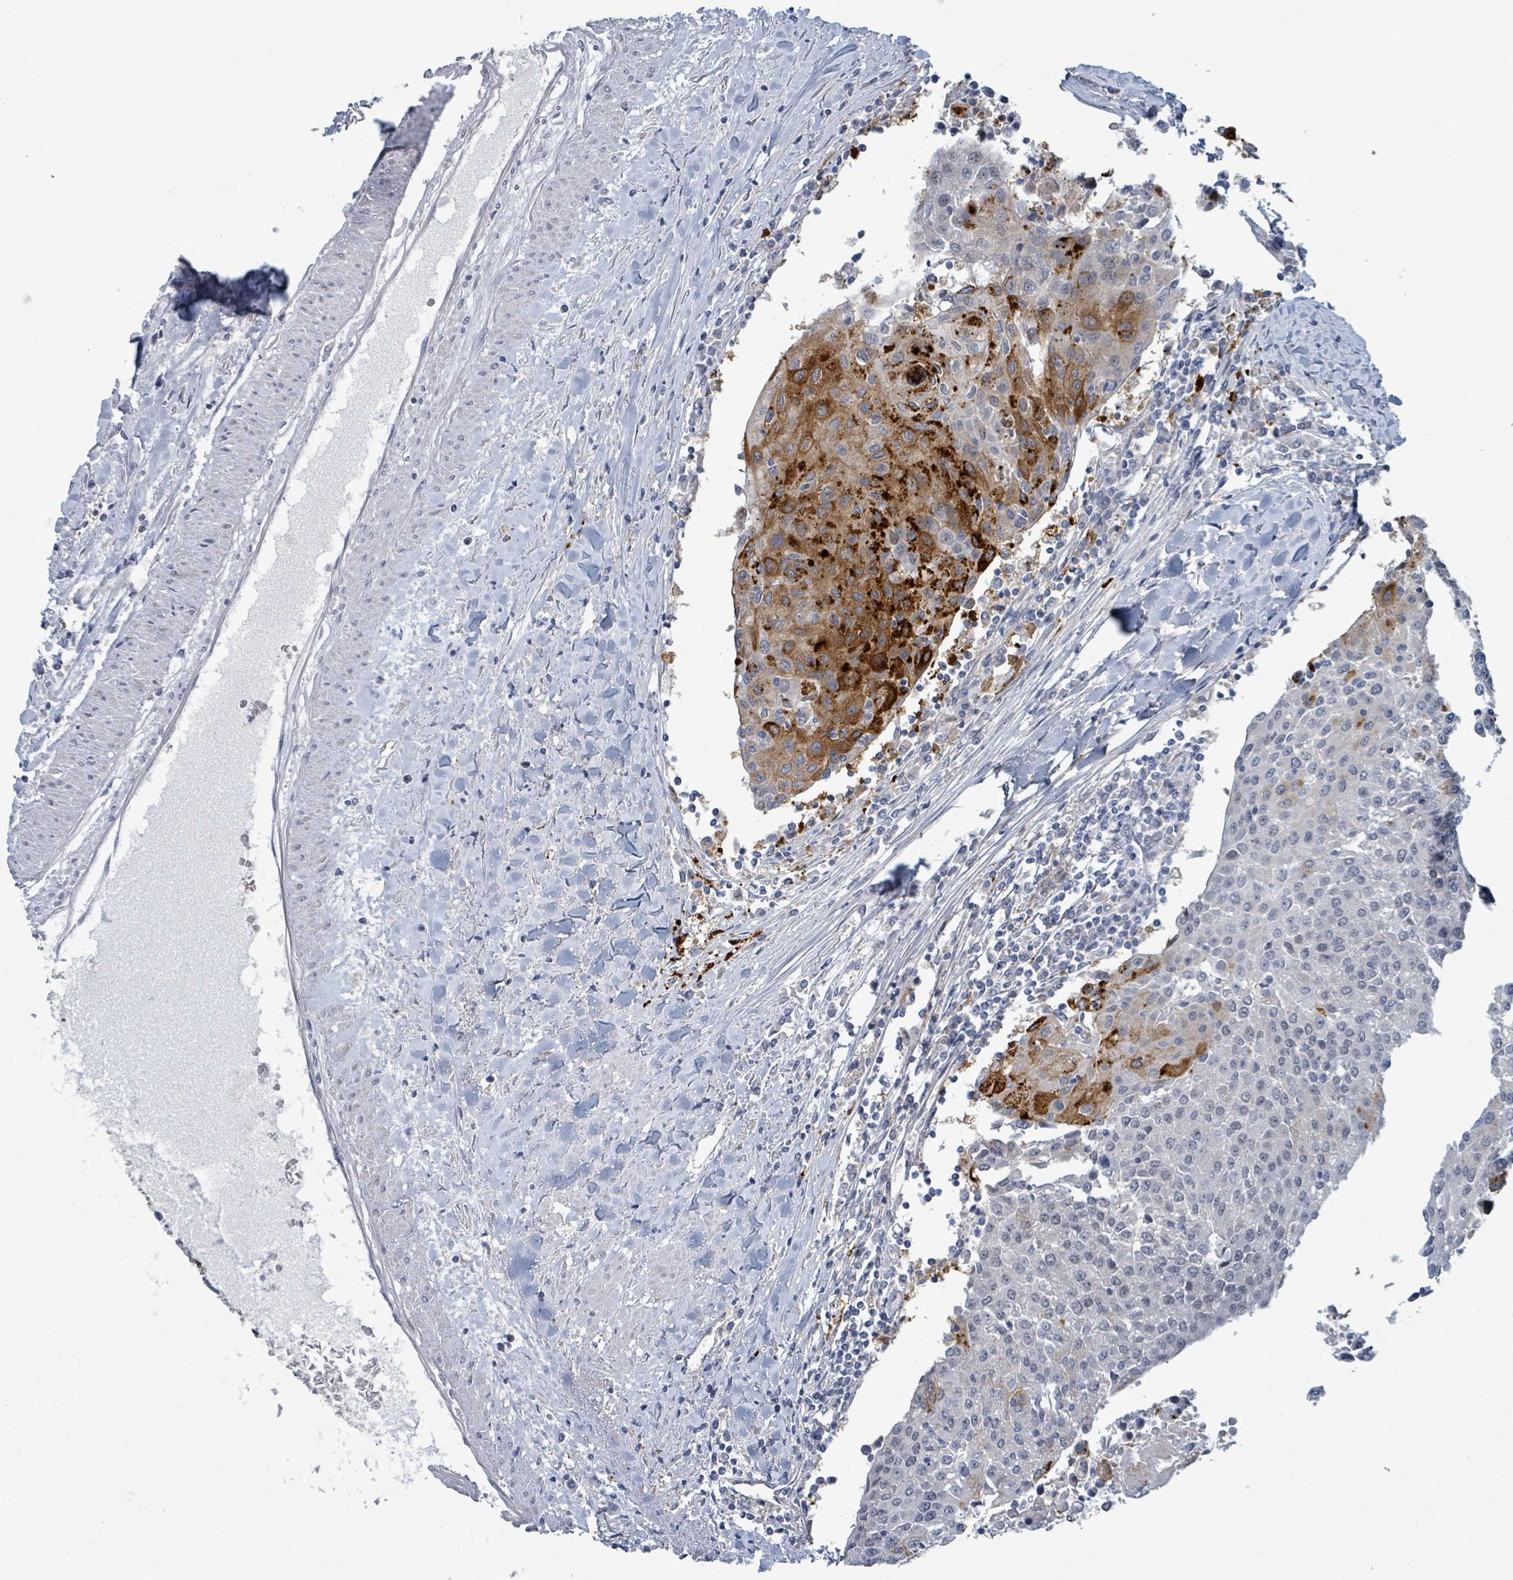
{"staining": {"intensity": "strong", "quantity": "<25%", "location": "cytoplasmic/membranous"}, "tissue": "urothelial cancer", "cell_type": "Tumor cells", "image_type": "cancer", "snomed": [{"axis": "morphology", "description": "Urothelial carcinoma, High grade"}, {"axis": "topography", "description": "Urinary bladder"}], "caption": "Immunohistochemical staining of human urothelial cancer displays medium levels of strong cytoplasmic/membranous expression in approximately <25% of tumor cells.", "gene": "TRDMT1", "patient": {"sex": "female", "age": 85}}